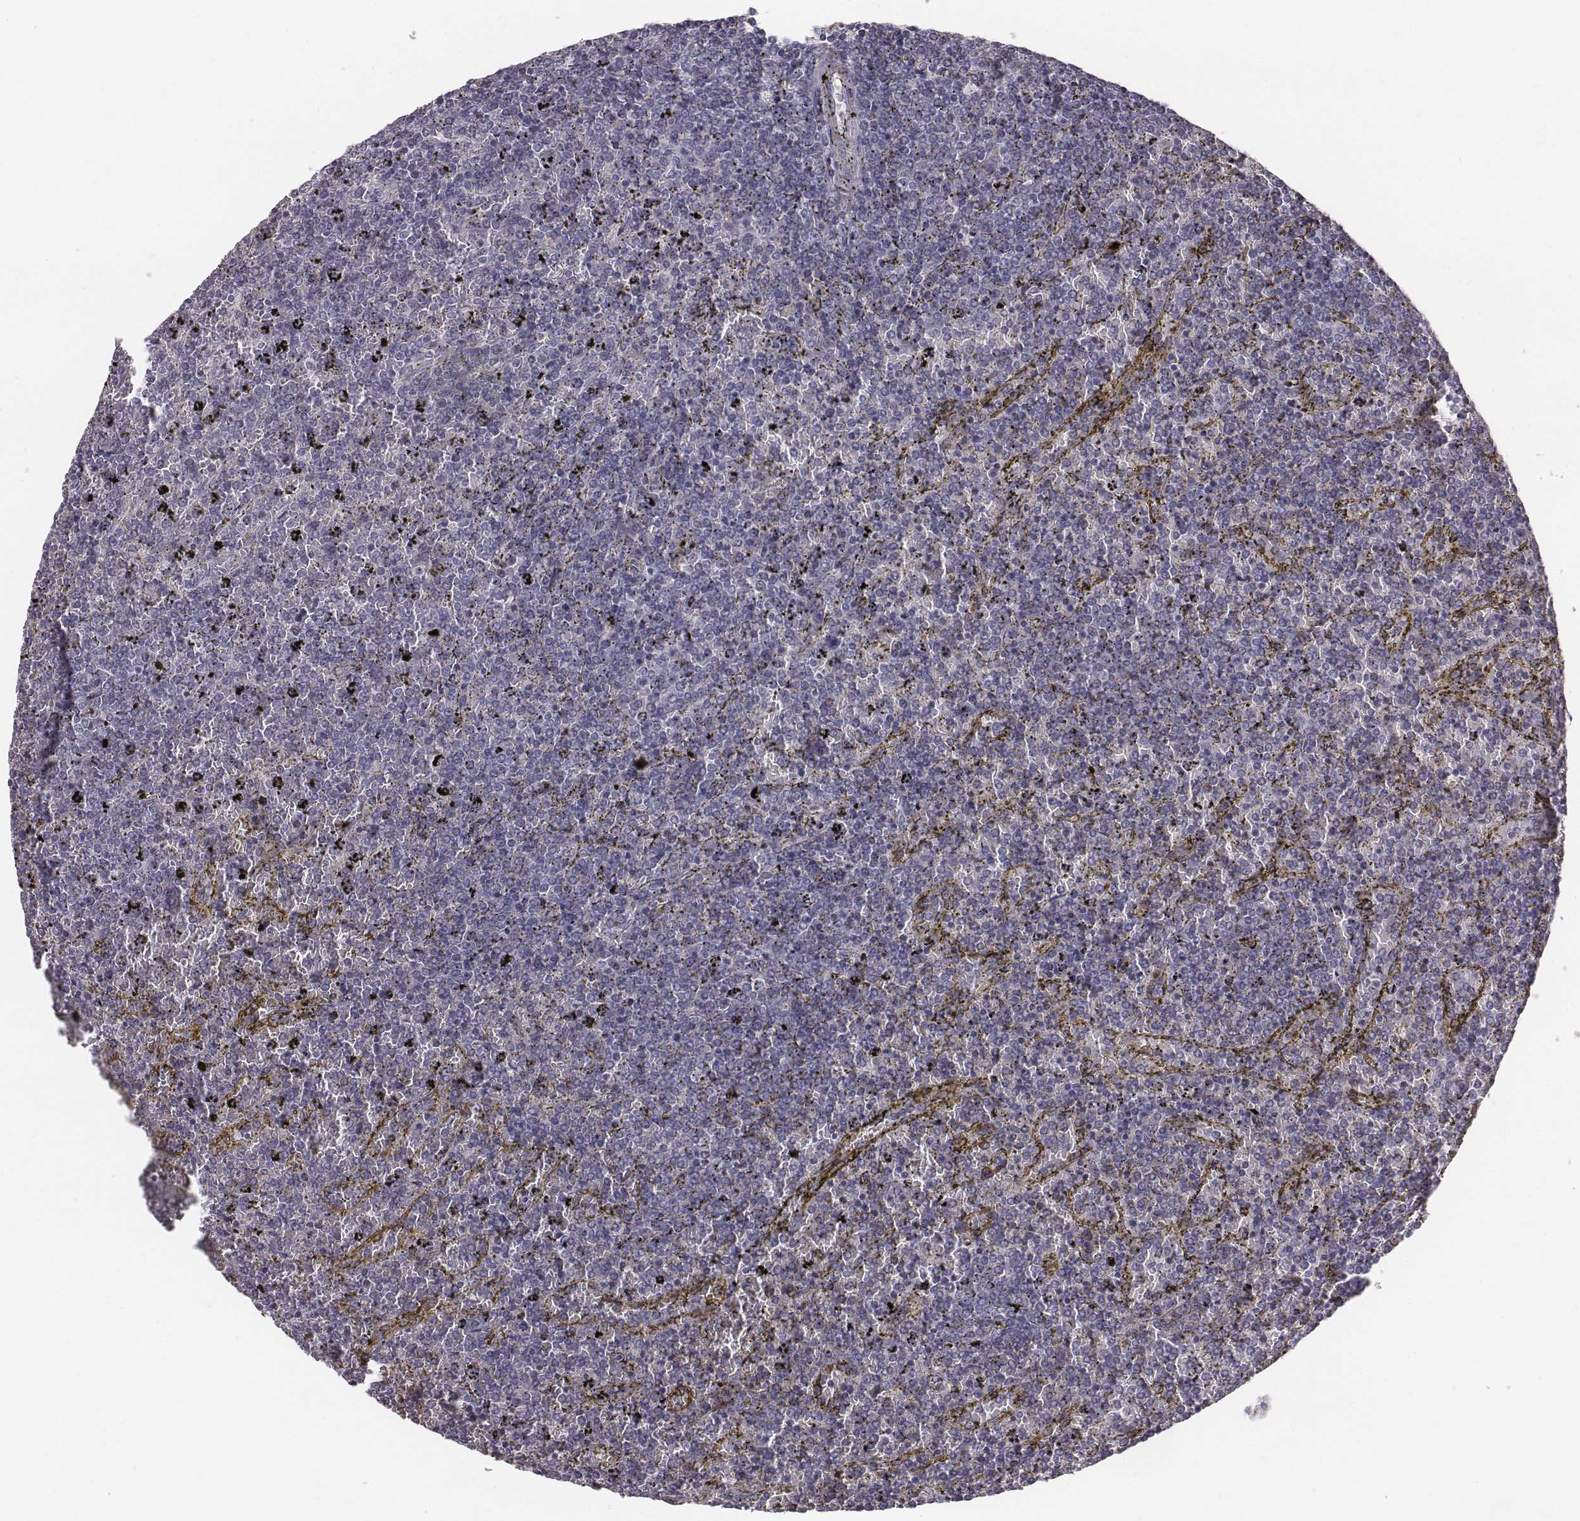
{"staining": {"intensity": "negative", "quantity": "none", "location": "none"}, "tissue": "lymphoma", "cell_type": "Tumor cells", "image_type": "cancer", "snomed": [{"axis": "morphology", "description": "Malignant lymphoma, non-Hodgkin's type, Low grade"}, {"axis": "topography", "description": "Spleen"}], "caption": "Lymphoma was stained to show a protein in brown. There is no significant positivity in tumor cells.", "gene": "PRKCZ", "patient": {"sex": "female", "age": 77}}